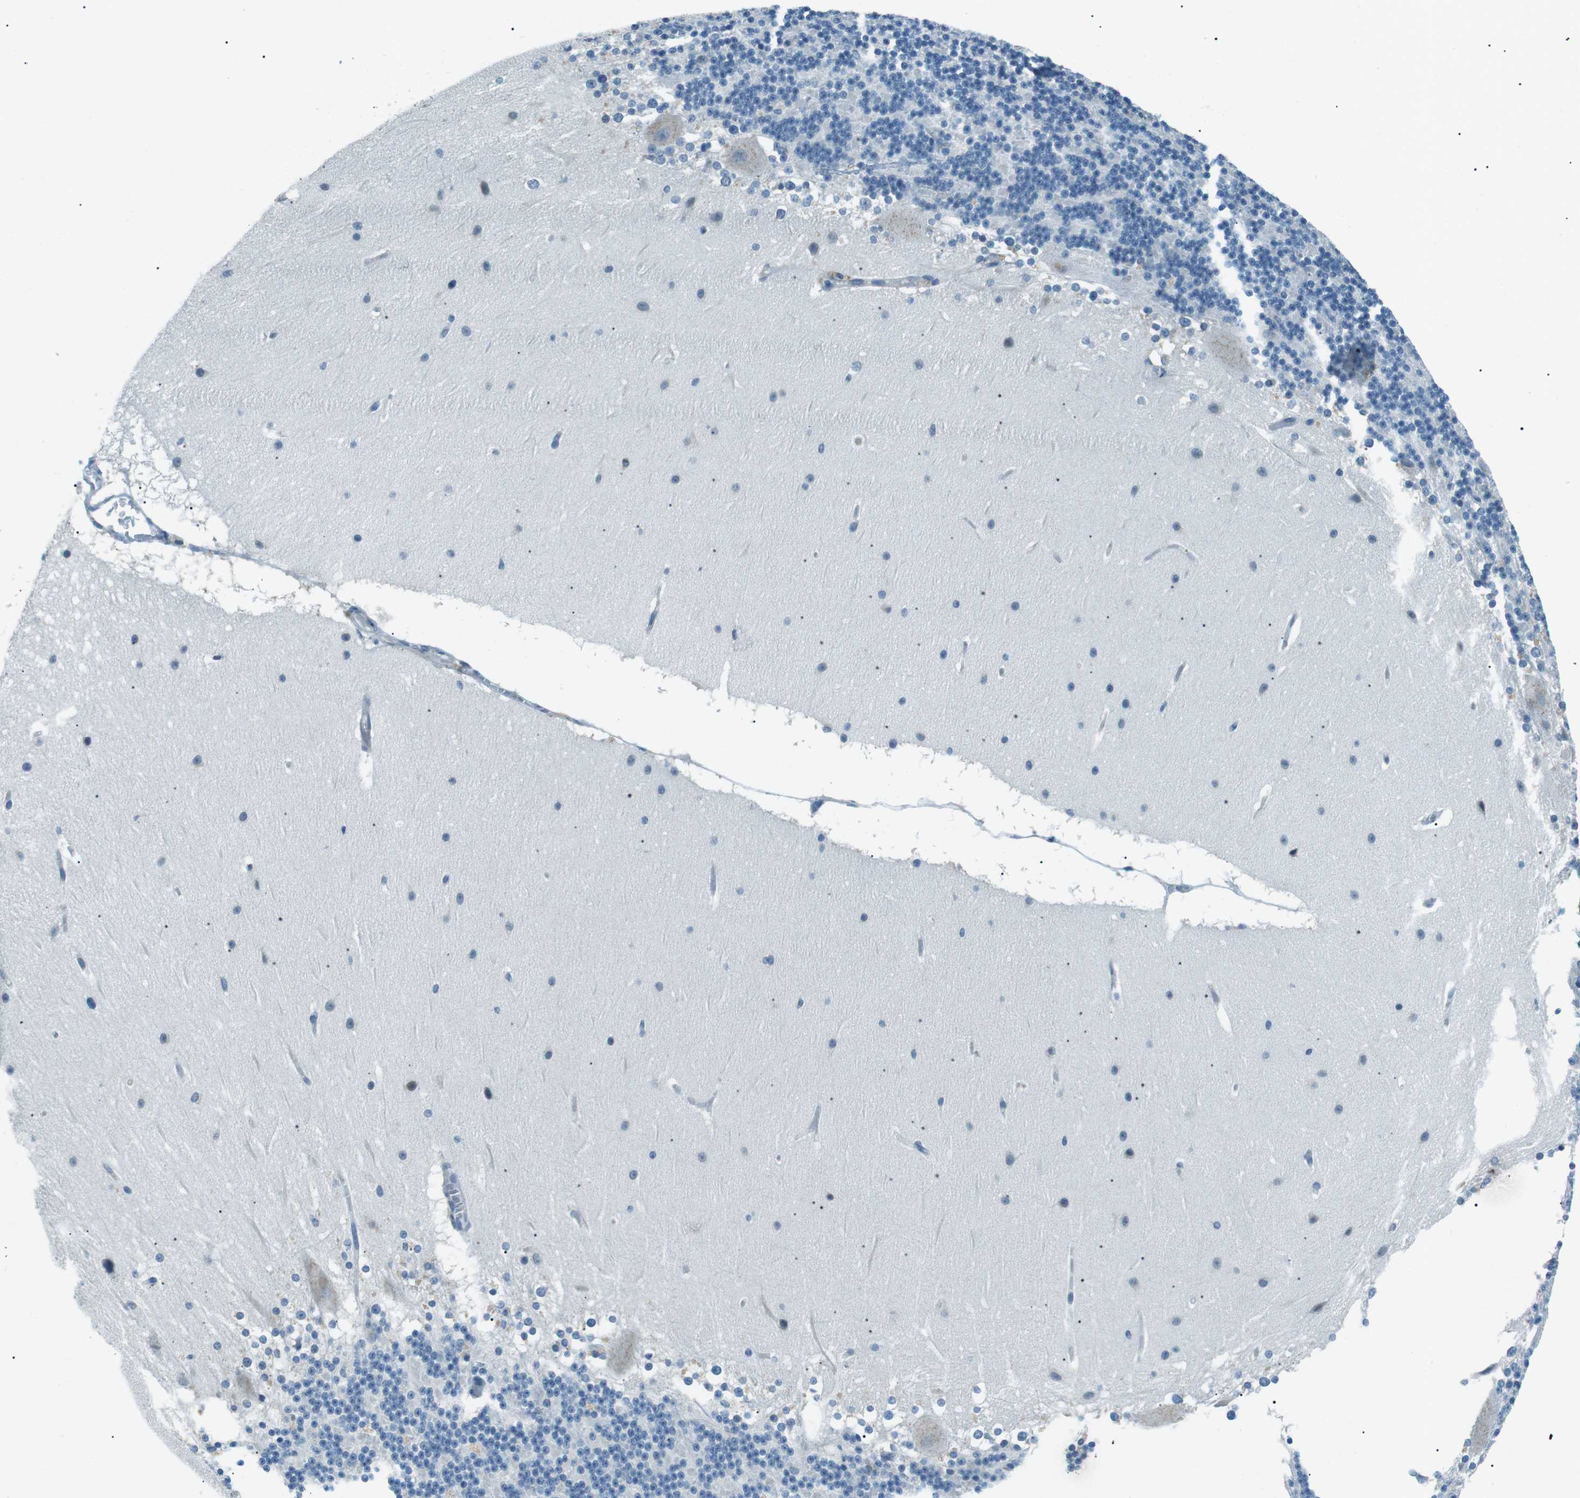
{"staining": {"intensity": "negative", "quantity": "none", "location": "none"}, "tissue": "cerebellum", "cell_type": "Cells in granular layer", "image_type": "normal", "snomed": [{"axis": "morphology", "description": "Normal tissue, NOS"}, {"axis": "topography", "description": "Cerebellum"}], "caption": "This is an IHC photomicrograph of unremarkable human cerebellum. There is no positivity in cells in granular layer.", "gene": "ENSG00000289724", "patient": {"sex": "female", "age": 19}}